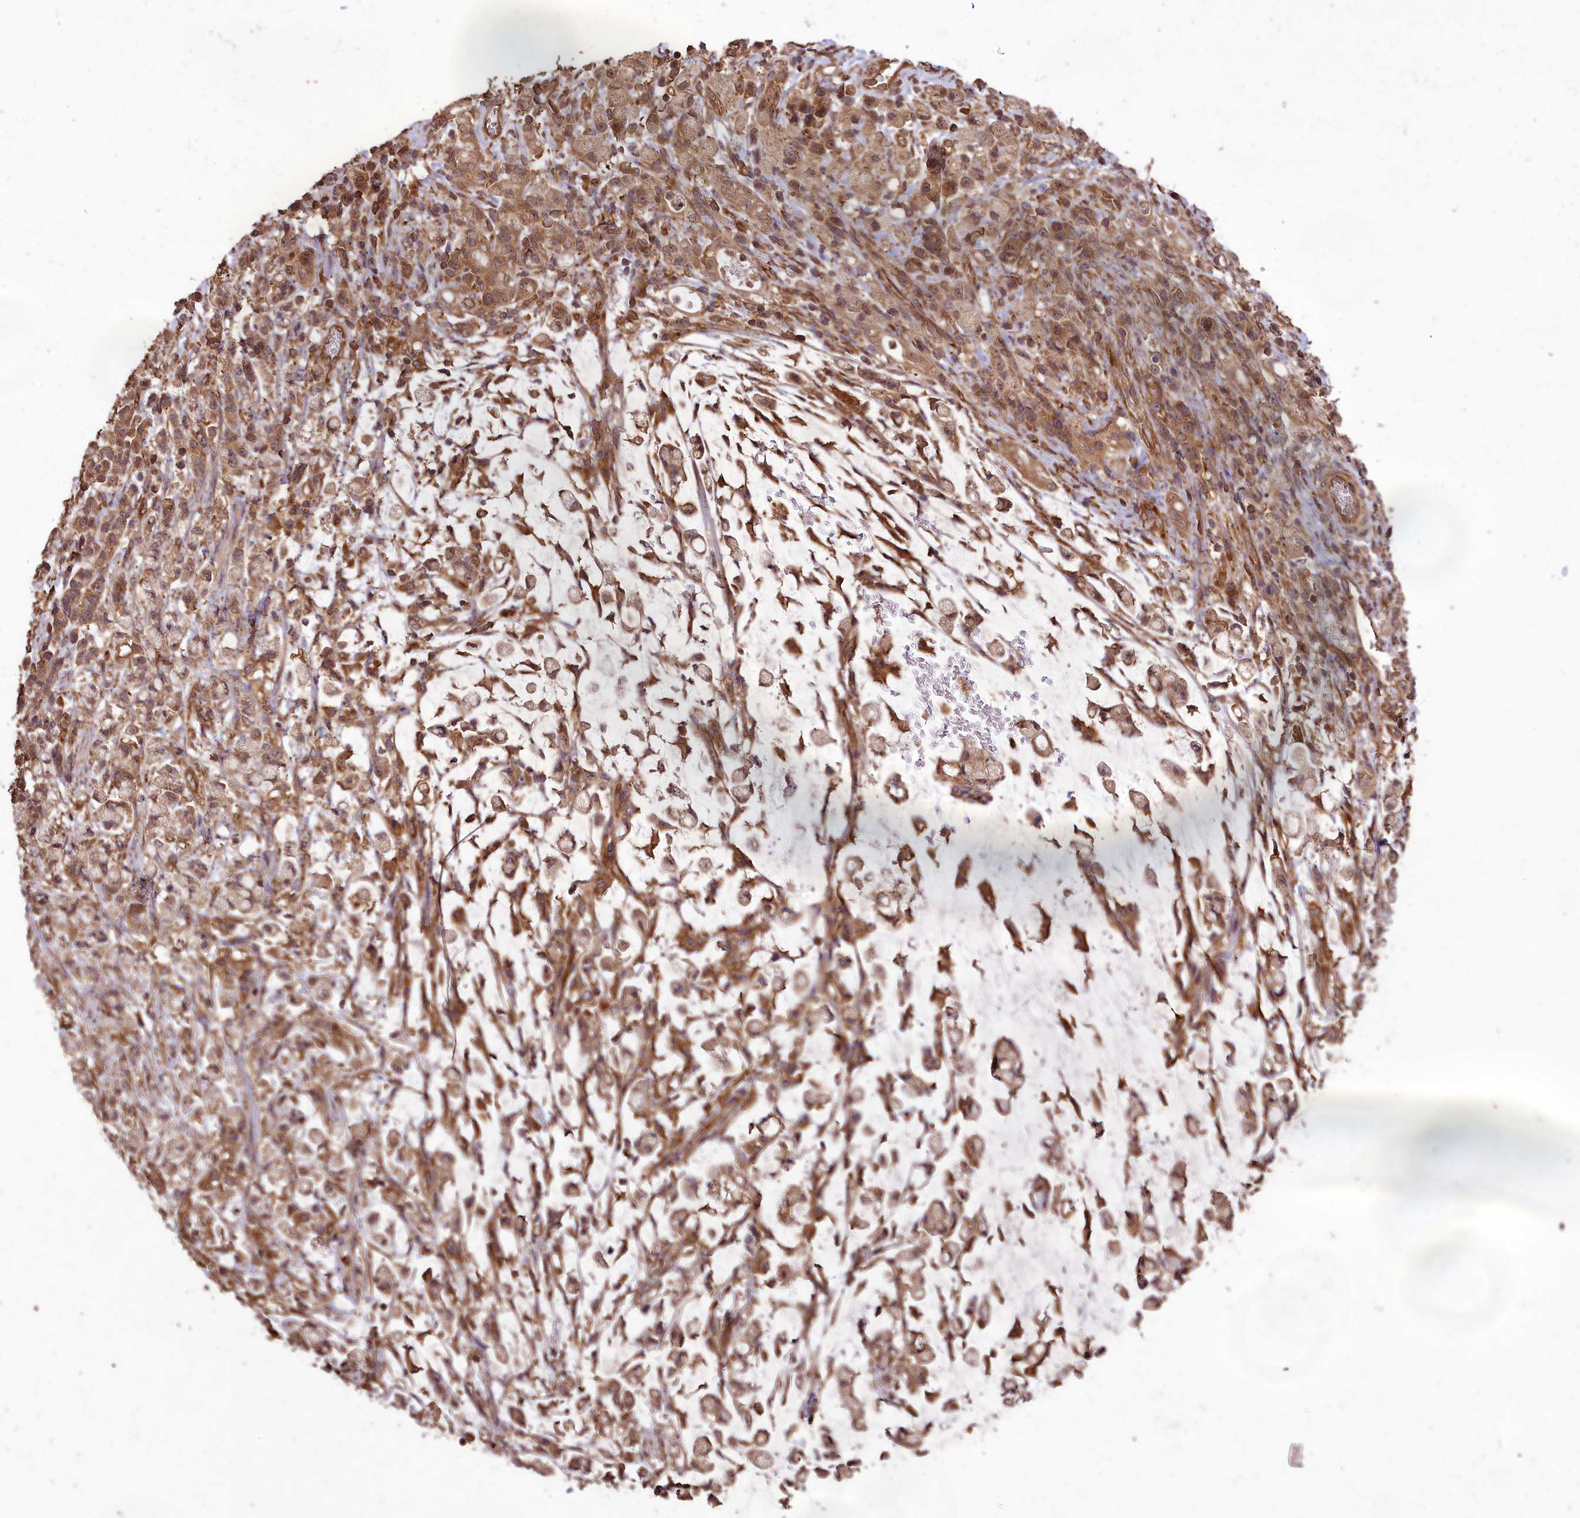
{"staining": {"intensity": "moderate", "quantity": ">75%", "location": "cytoplasmic/membranous"}, "tissue": "stomach cancer", "cell_type": "Tumor cells", "image_type": "cancer", "snomed": [{"axis": "morphology", "description": "Adenocarcinoma, NOS"}, {"axis": "topography", "description": "Stomach"}], "caption": "Immunohistochemical staining of stomach adenocarcinoma displays medium levels of moderate cytoplasmic/membranous expression in about >75% of tumor cells.", "gene": "TTLL10", "patient": {"sex": "female", "age": 60}}